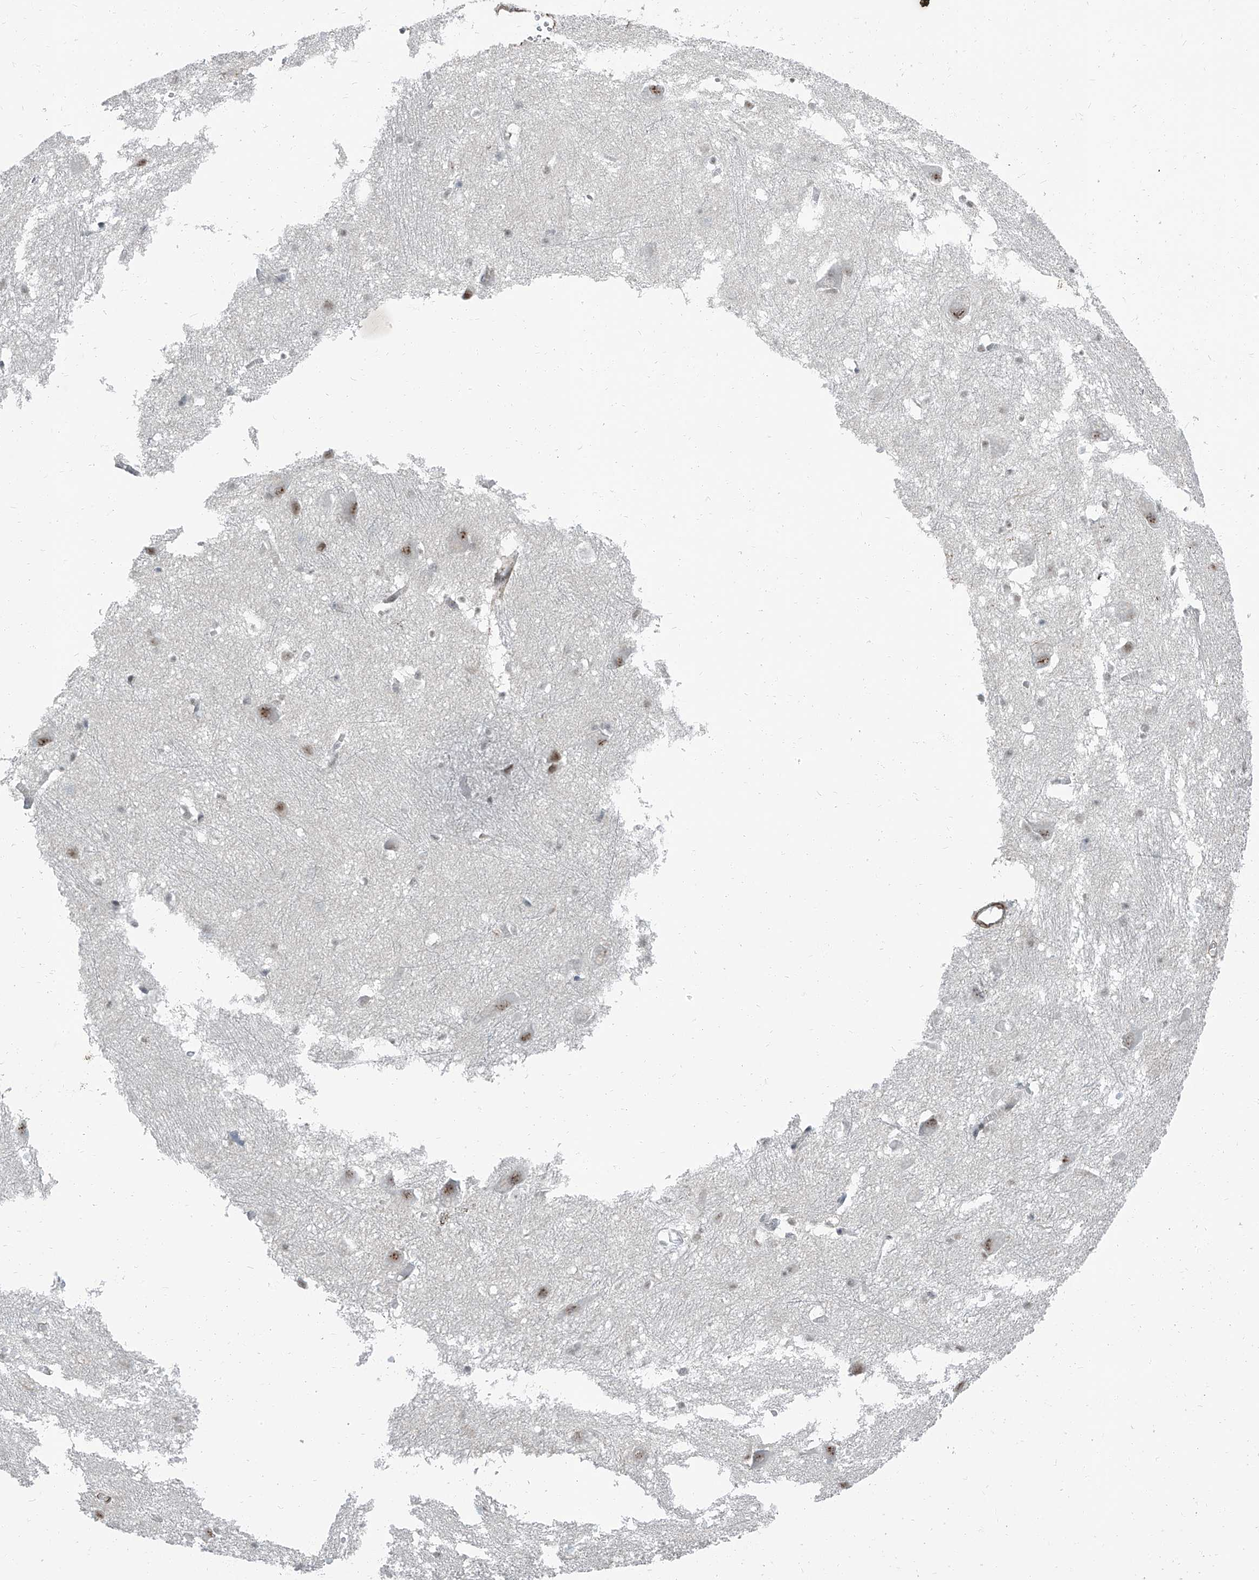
{"staining": {"intensity": "negative", "quantity": "none", "location": "none"}, "tissue": "caudate", "cell_type": "Glial cells", "image_type": "normal", "snomed": [{"axis": "morphology", "description": "Normal tissue, NOS"}, {"axis": "topography", "description": "Lateral ventricle wall"}], "caption": "IHC micrograph of benign human caudate stained for a protein (brown), which reveals no staining in glial cells.", "gene": "TXLNB", "patient": {"sex": "male", "age": 37}}